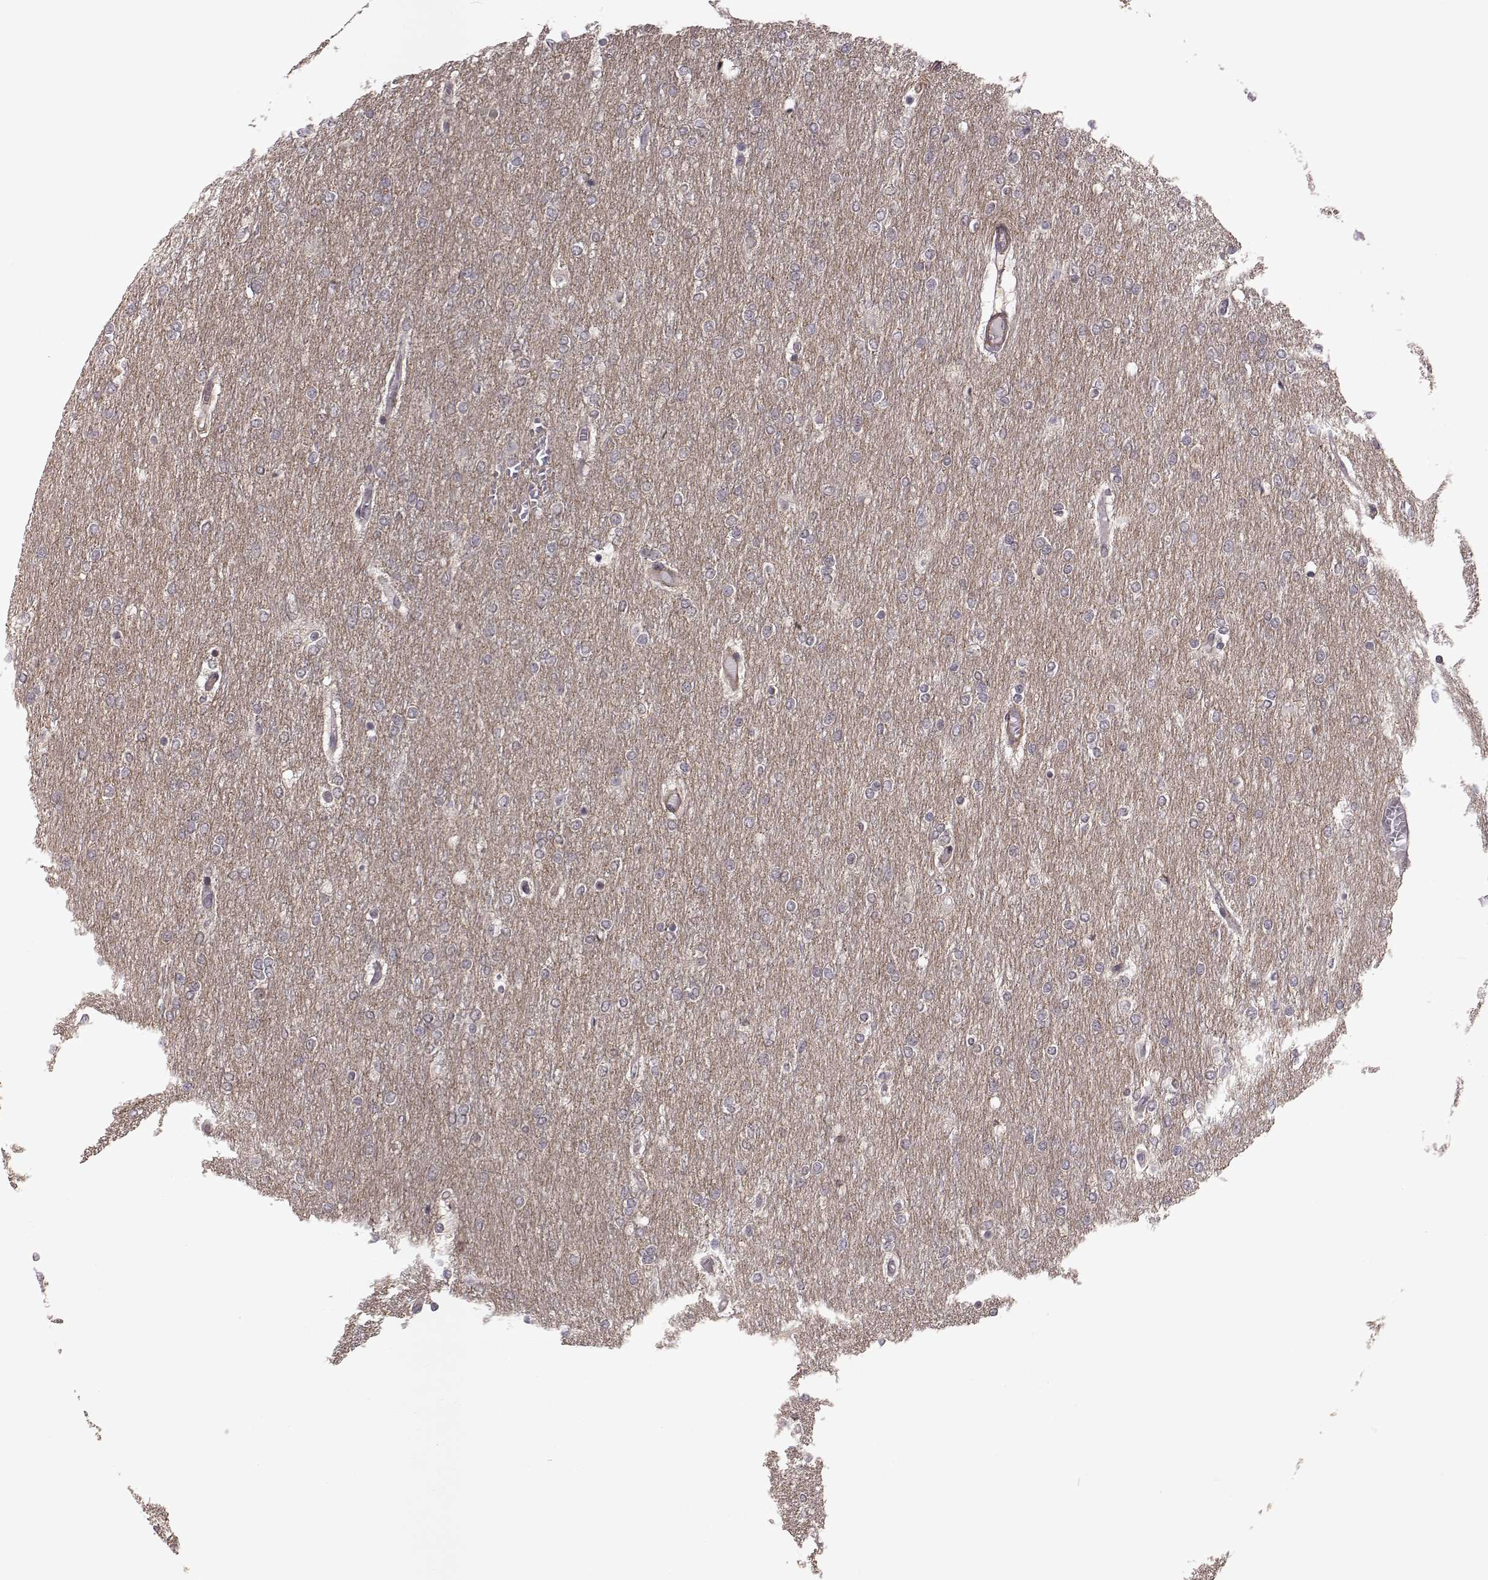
{"staining": {"intensity": "negative", "quantity": "none", "location": "none"}, "tissue": "glioma", "cell_type": "Tumor cells", "image_type": "cancer", "snomed": [{"axis": "morphology", "description": "Glioma, malignant, High grade"}, {"axis": "topography", "description": "Brain"}], "caption": "Immunohistochemistry (IHC) histopathology image of neoplastic tissue: glioma stained with DAB (3,3'-diaminobenzidine) reveals no significant protein expression in tumor cells.", "gene": "PLEKHG3", "patient": {"sex": "female", "age": 61}}